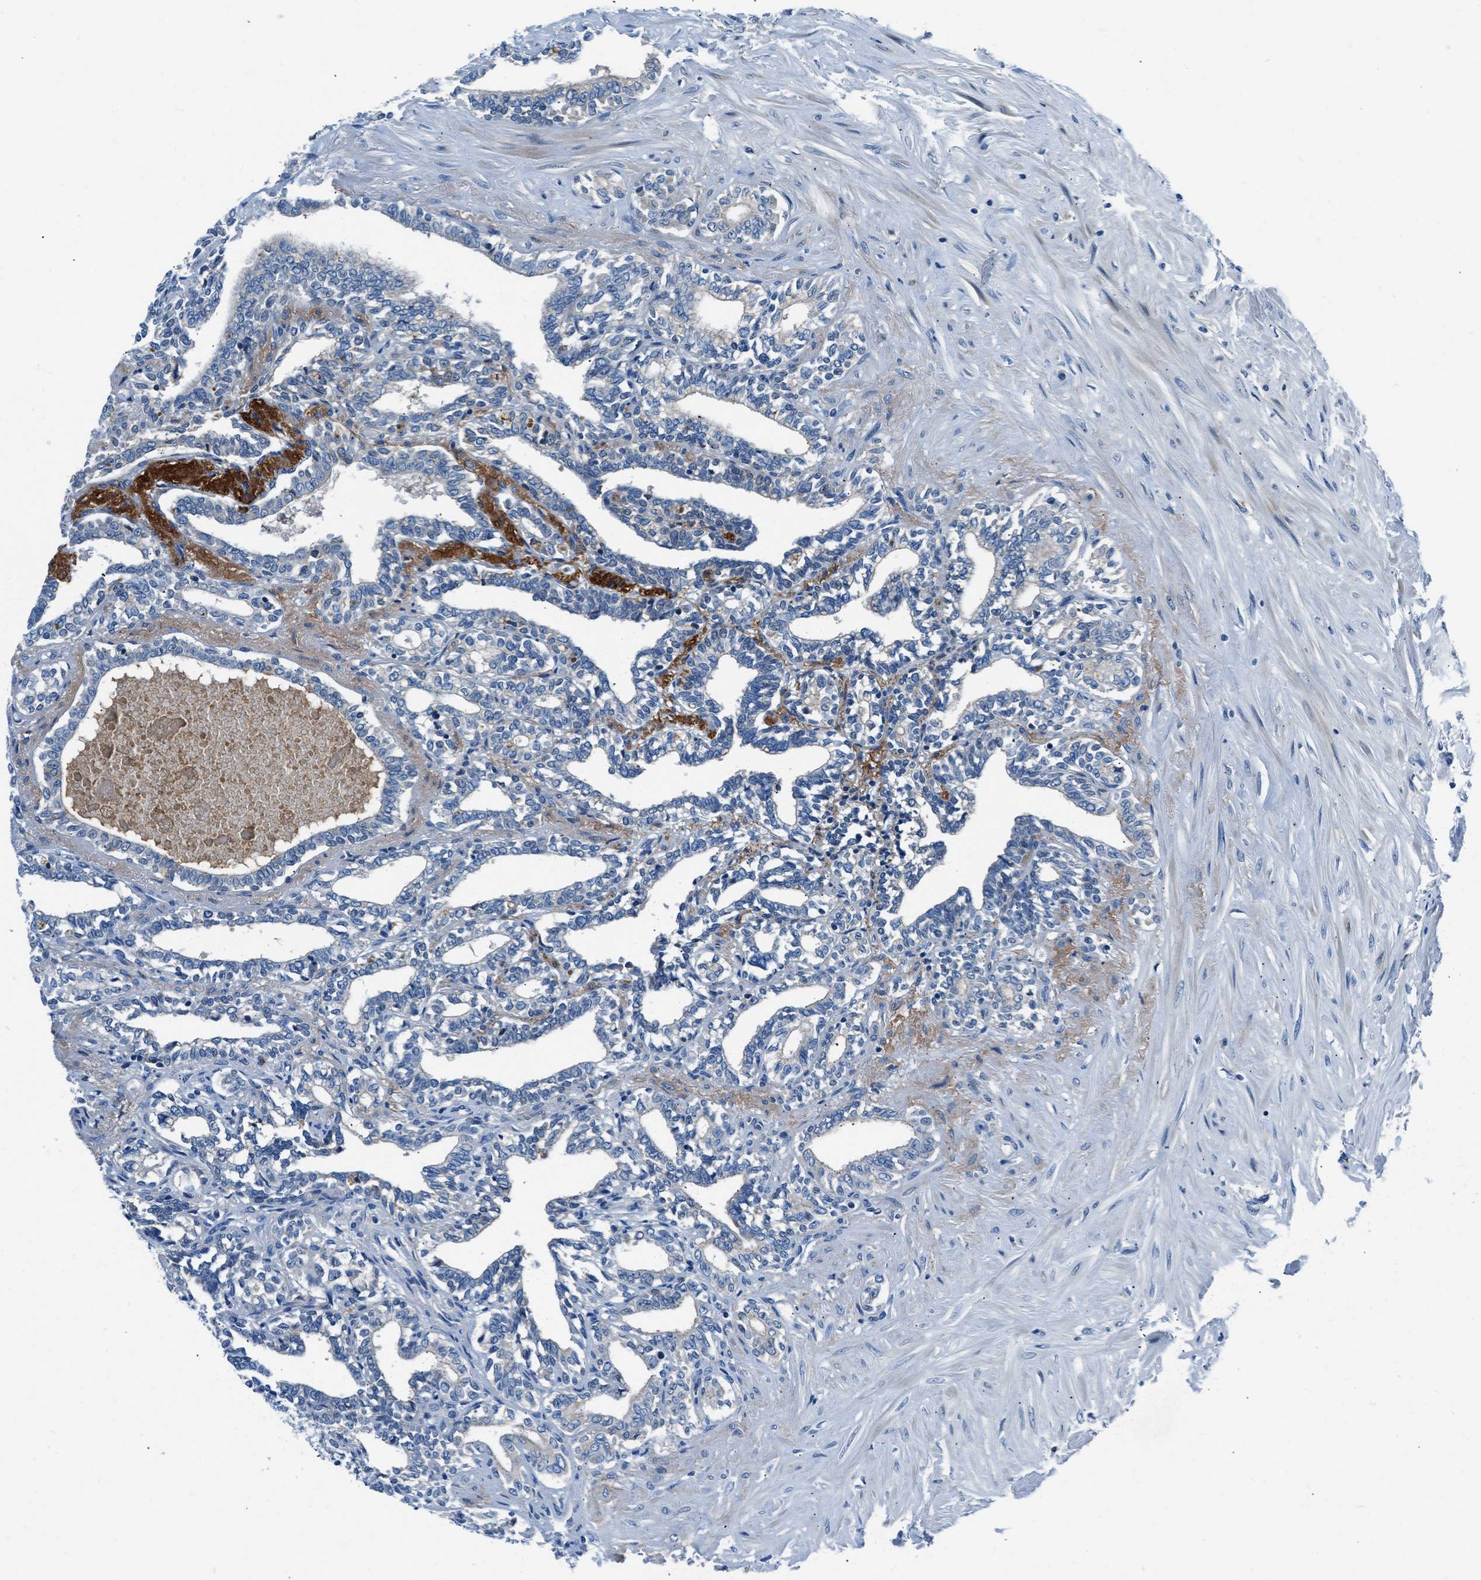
{"staining": {"intensity": "negative", "quantity": "none", "location": "none"}, "tissue": "seminal vesicle", "cell_type": "Glandular cells", "image_type": "normal", "snomed": [{"axis": "morphology", "description": "Normal tissue, NOS"}, {"axis": "morphology", "description": "Adenocarcinoma, High grade"}, {"axis": "topography", "description": "Prostate"}, {"axis": "topography", "description": "Seminal veicle"}], "caption": "Immunohistochemistry micrograph of benign seminal vesicle: human seminal vesicle stained with DAB (3,3'-diaminobenzidine) demonstrates no significant protein staining in glandular cells.", "gene": "SLC38A6", "patient": {"sex": "male", "age": 55}}